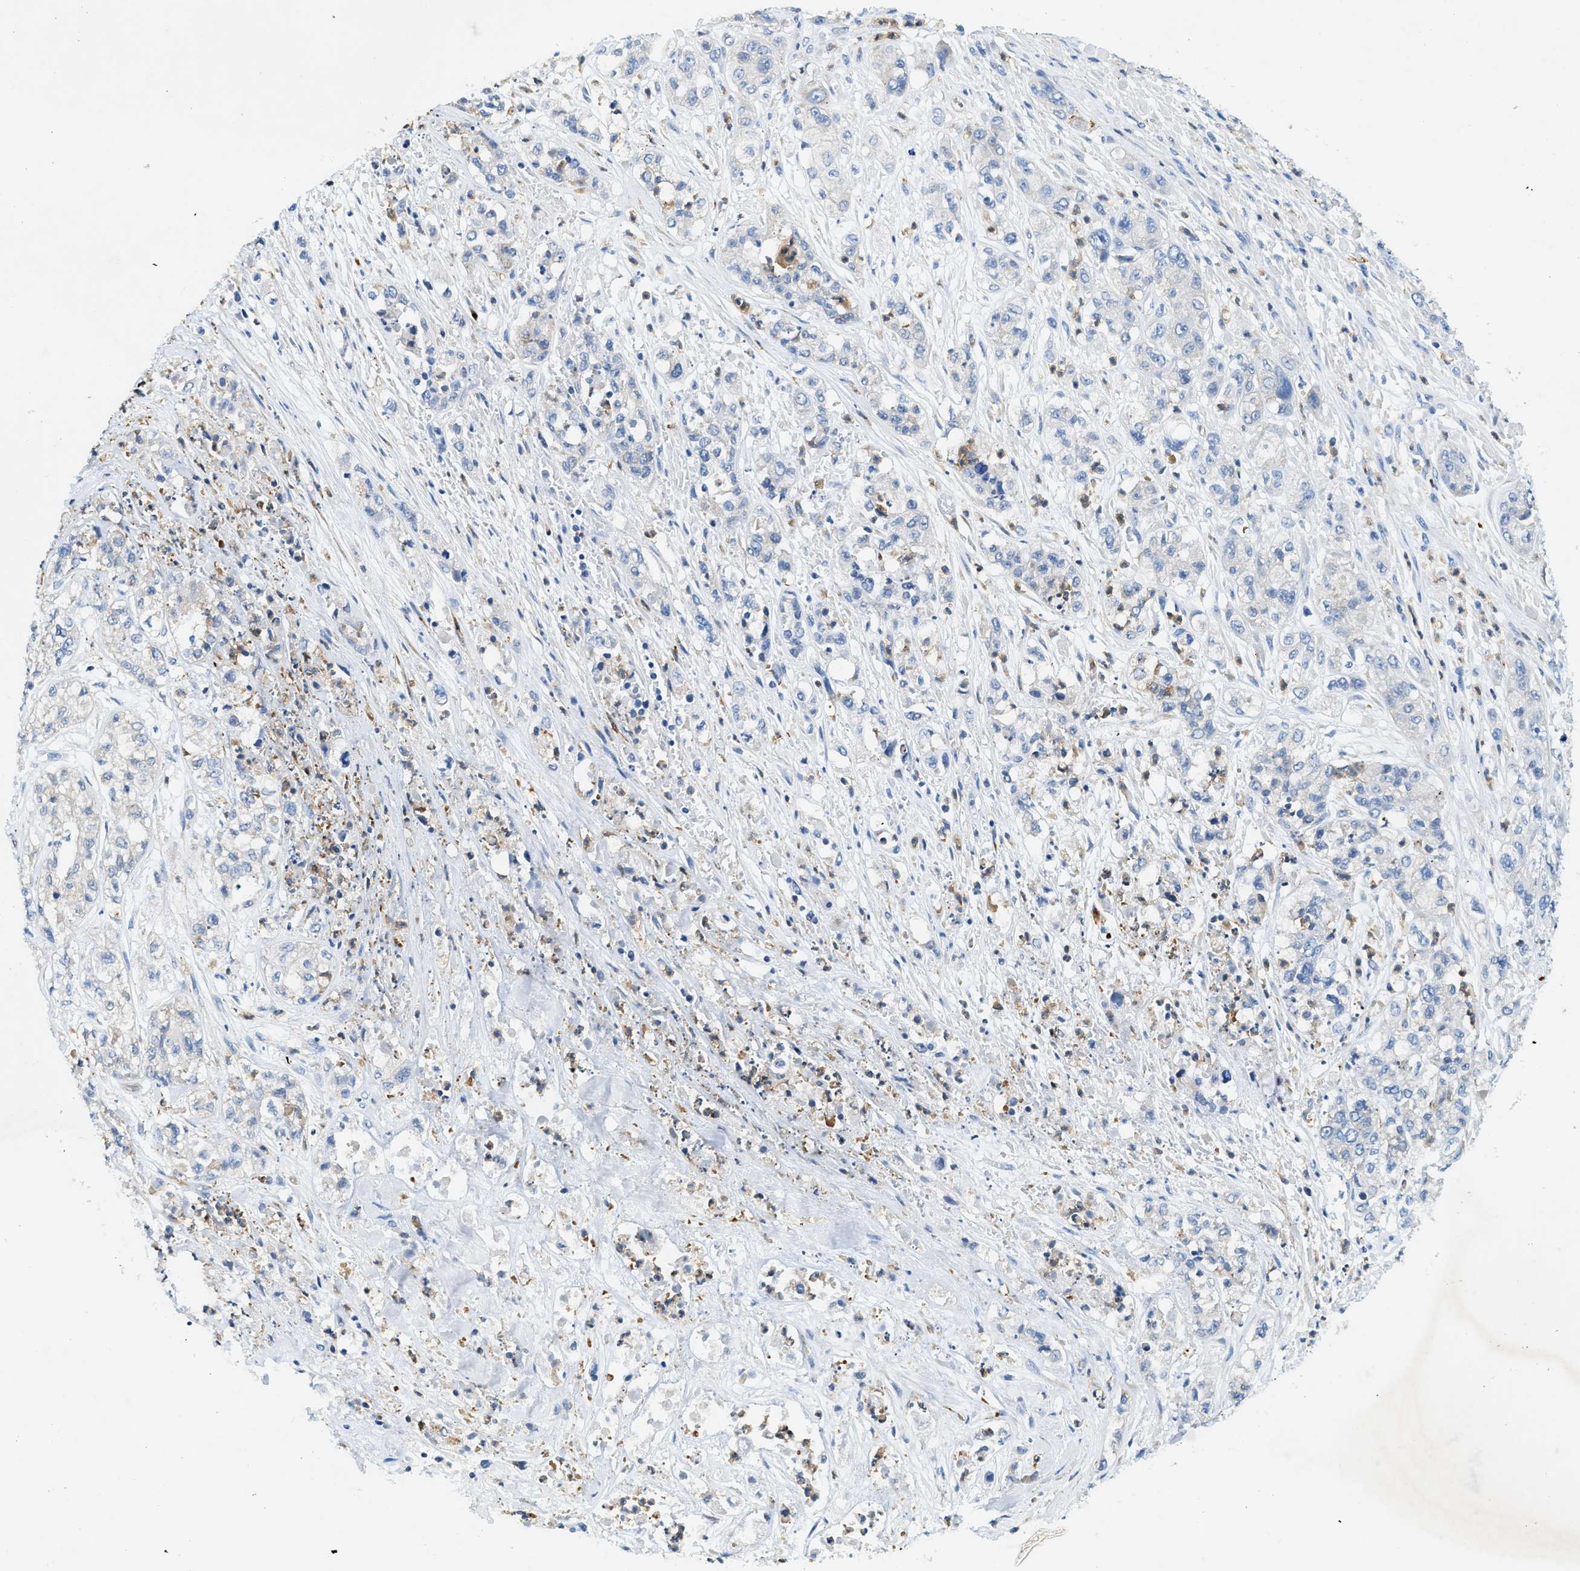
{"staining": {"intensity": "negative", "quantity": "none", "location": "none"}, "tissue": "pancreatic cancer", "cell_type": "Tumor cells", "image_type": "cancer", "snomed": [{"axis": "morphology", "description": "Adenocarcinoma, NOS"}, {"axis": "topography", "description": "Pancreas"}], "caption": "Tumor cells are negative for protein expression in human adenocarcinoma (pancreatic). (DAB IHC, high magnification).", "gene": "ZDHHC13", "patient": {"sex": "female", "age": 78}}